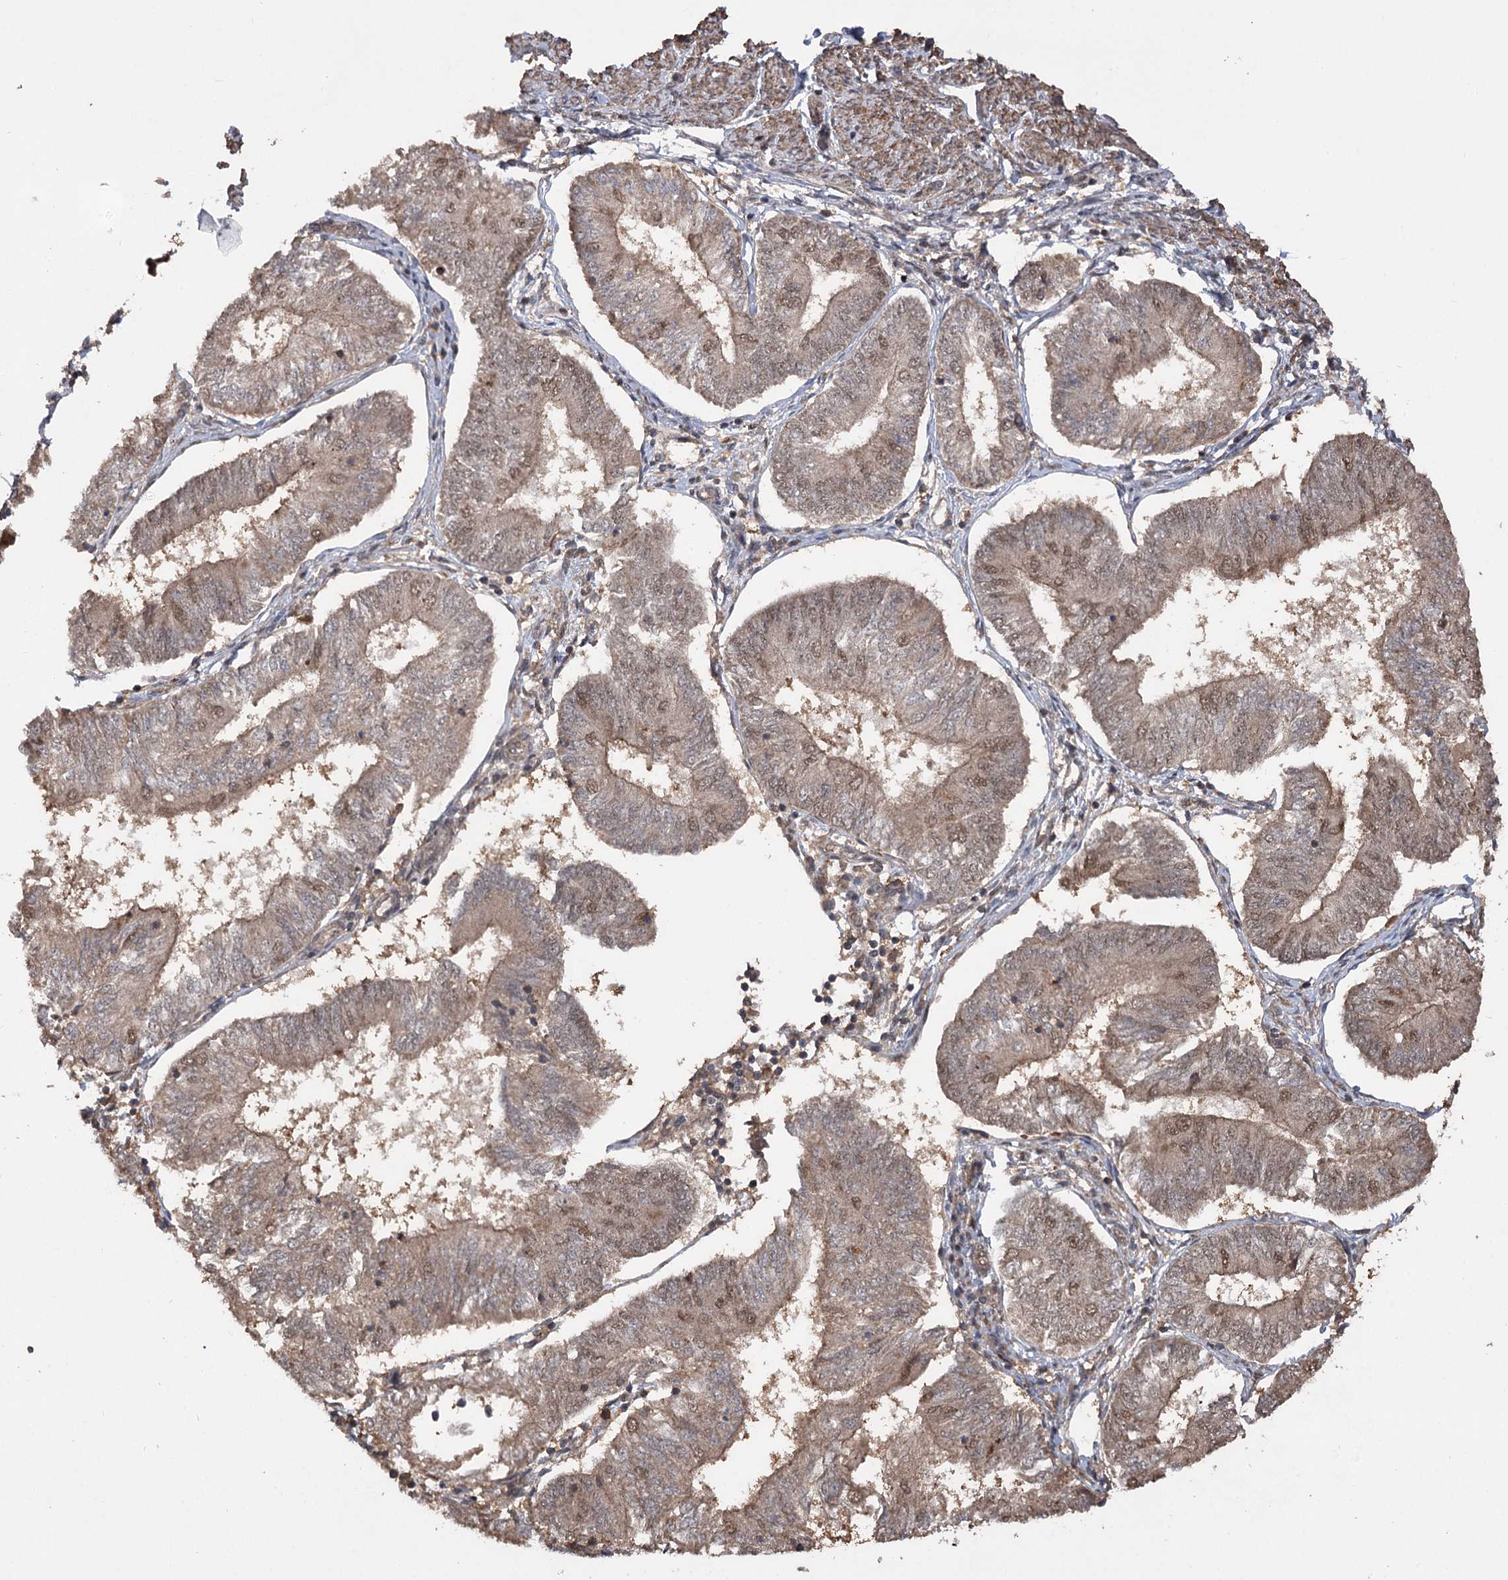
{"staining": {"intensity": "moderate", "quantity": ">75%", "location": "cytoplasmic/membranous,nuclear"}, "tissue": "endometrial cancer", "cell_type": "Tumor cells", "image_type": "cancer", "snomed": [{"axis": "morphology", "description": "Adenocarcinoma, NOS"}, {"axis": "topography", "description": "Endometrium"}], "caption": "Immunohistochemistry photomicrograph of endometrial adenocarcinoma stained for a protein (brown), which shows medium levels of moderate cytoplasmic/membranous and nuclear expression in approximately >75% of tumor cells.", "gene": "TENM2", "patient": {"sex": "female", "age": 58}}